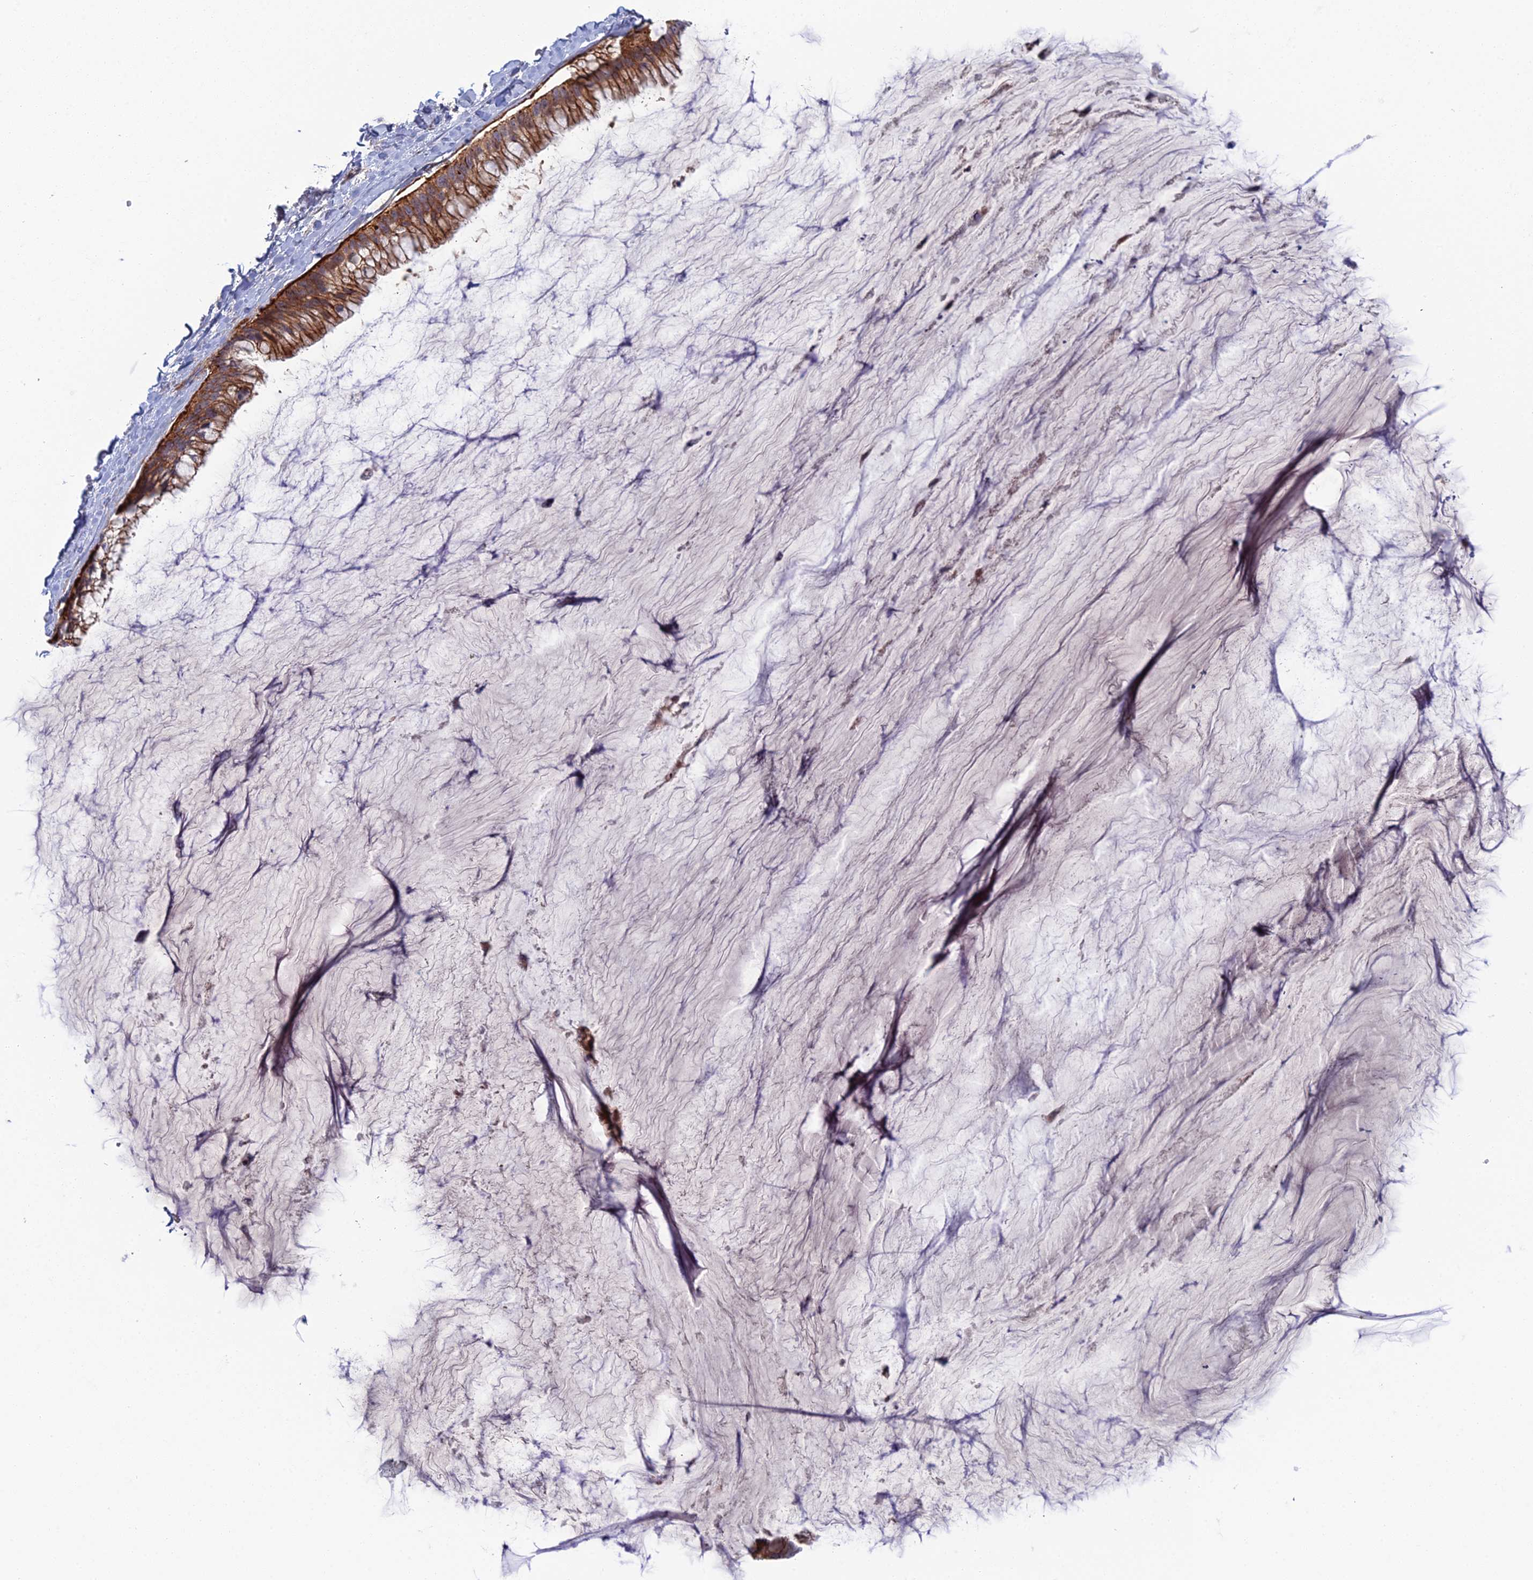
{"staining": {"intensity": "moderate", "quantity": ">75%", "location": "cytoplasmic/membranous"}, "tissue": "ovarian cancer", "cell_type": "Tumor cells", "image_type": "cancer", "snomed": [{"axis": "morphology", "description": "Cystadenocarcinoma, mucinous, NOS"}, {"axis": "topography", "description": "Ovary"}], "caption": "Immunohistochemistry (DAB) staining of human mucinous cystadenocarcinoma (ovarian) demonstrates moderate cytoplasmic/membranous protein expression in approximately >75% of tumor cells.", "gene": "ABHD1", "patient": {"sex": "female", "age": 39}}